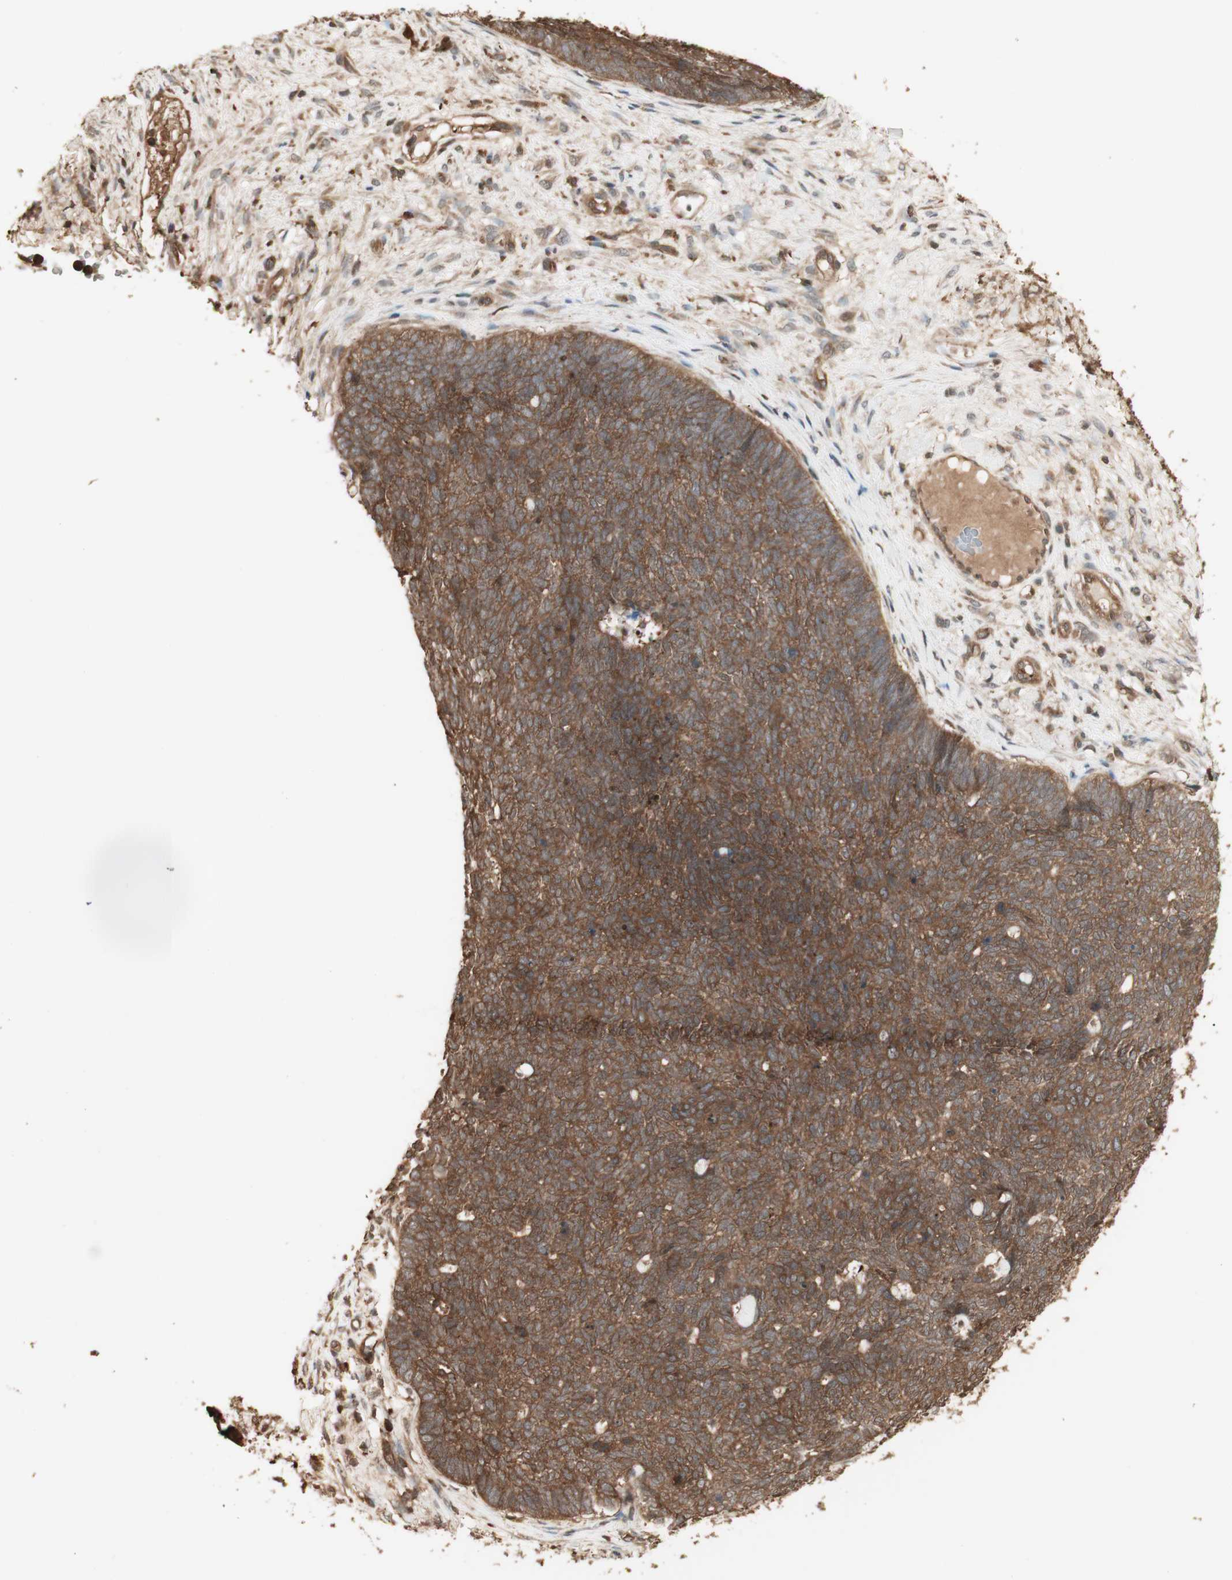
{"staining": {"intensity": "moderate", "quantity": ">75%", "location": "cytoplasmic/membranous"}, "tissue": "skin cancer", "cell_type": "Tumor cells", "image_type": "cancer", "snomed": [{"axis": "morphology", "description": "Basal cell carcinoma"}, {"axis": "topography", "description": "Skin"}], "caption": "High-magnification brightfield microscopy of skin basal cell carcinoma stained with DAB (brown) and counterstained with hematoxylin (blue). tumor cells exhibit moderate cytoplasmic/membranous positivity is seen in approximately>75% of cells.", "gene": "YWHAB", "patient": {"sex": "female", "age": 84}}